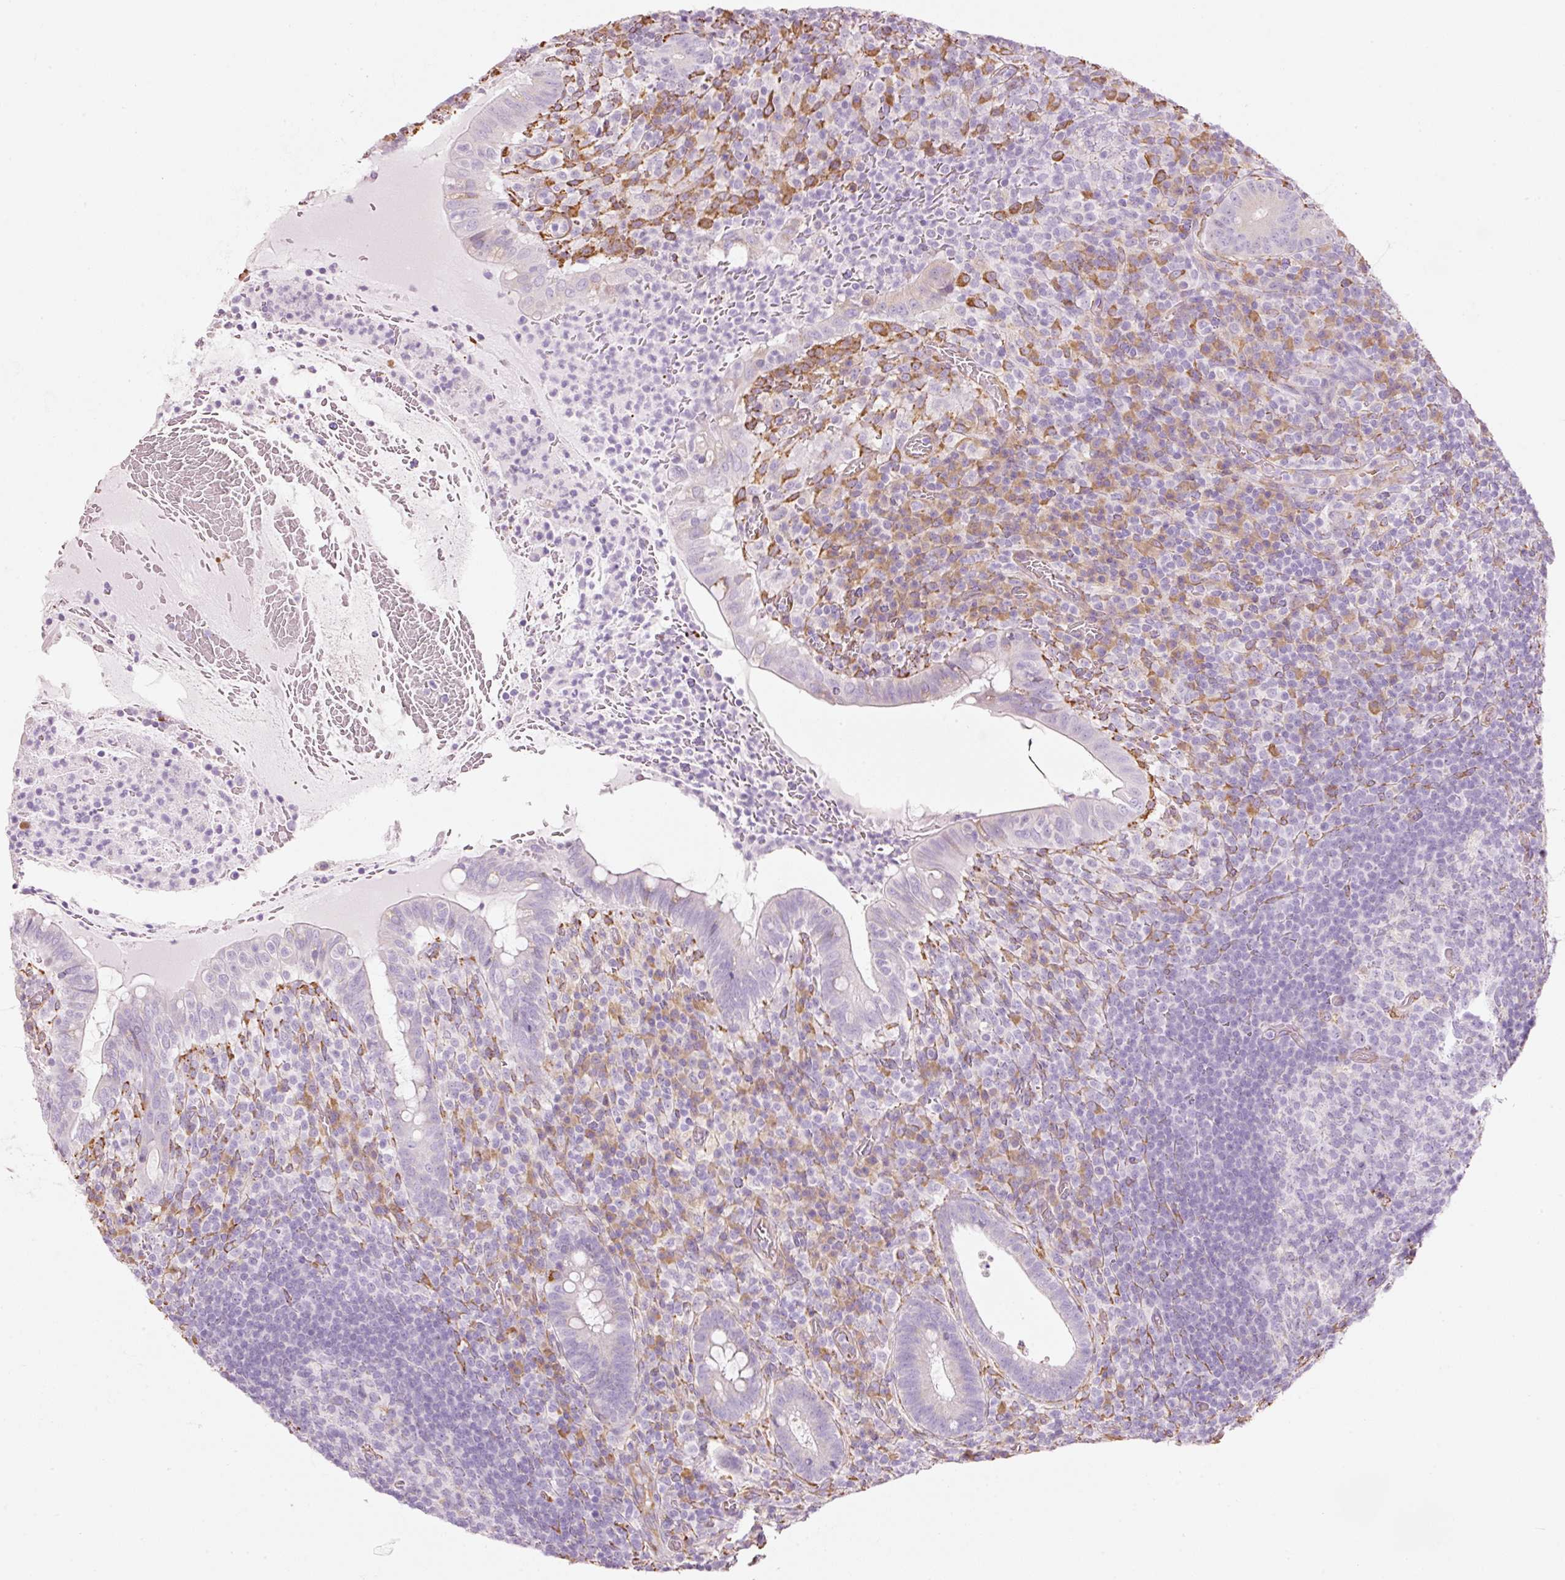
{"staining": {"intensity": "negative", "quantity": "none", "location": "none"}, "tissue": "appendix", "cell_type": "Glandular cells", "image_type": "normal", "snomed": [{"axis": "morphology", "description": "Normal tissue, NOS"}, {"axis": "topography", "description": "Appendix"}], "caption": "The photomicrograph reveals no staining of glandular cells in benign appendix.", "gene": "GCG", "patient": {"sex": "female", "age": 43}}